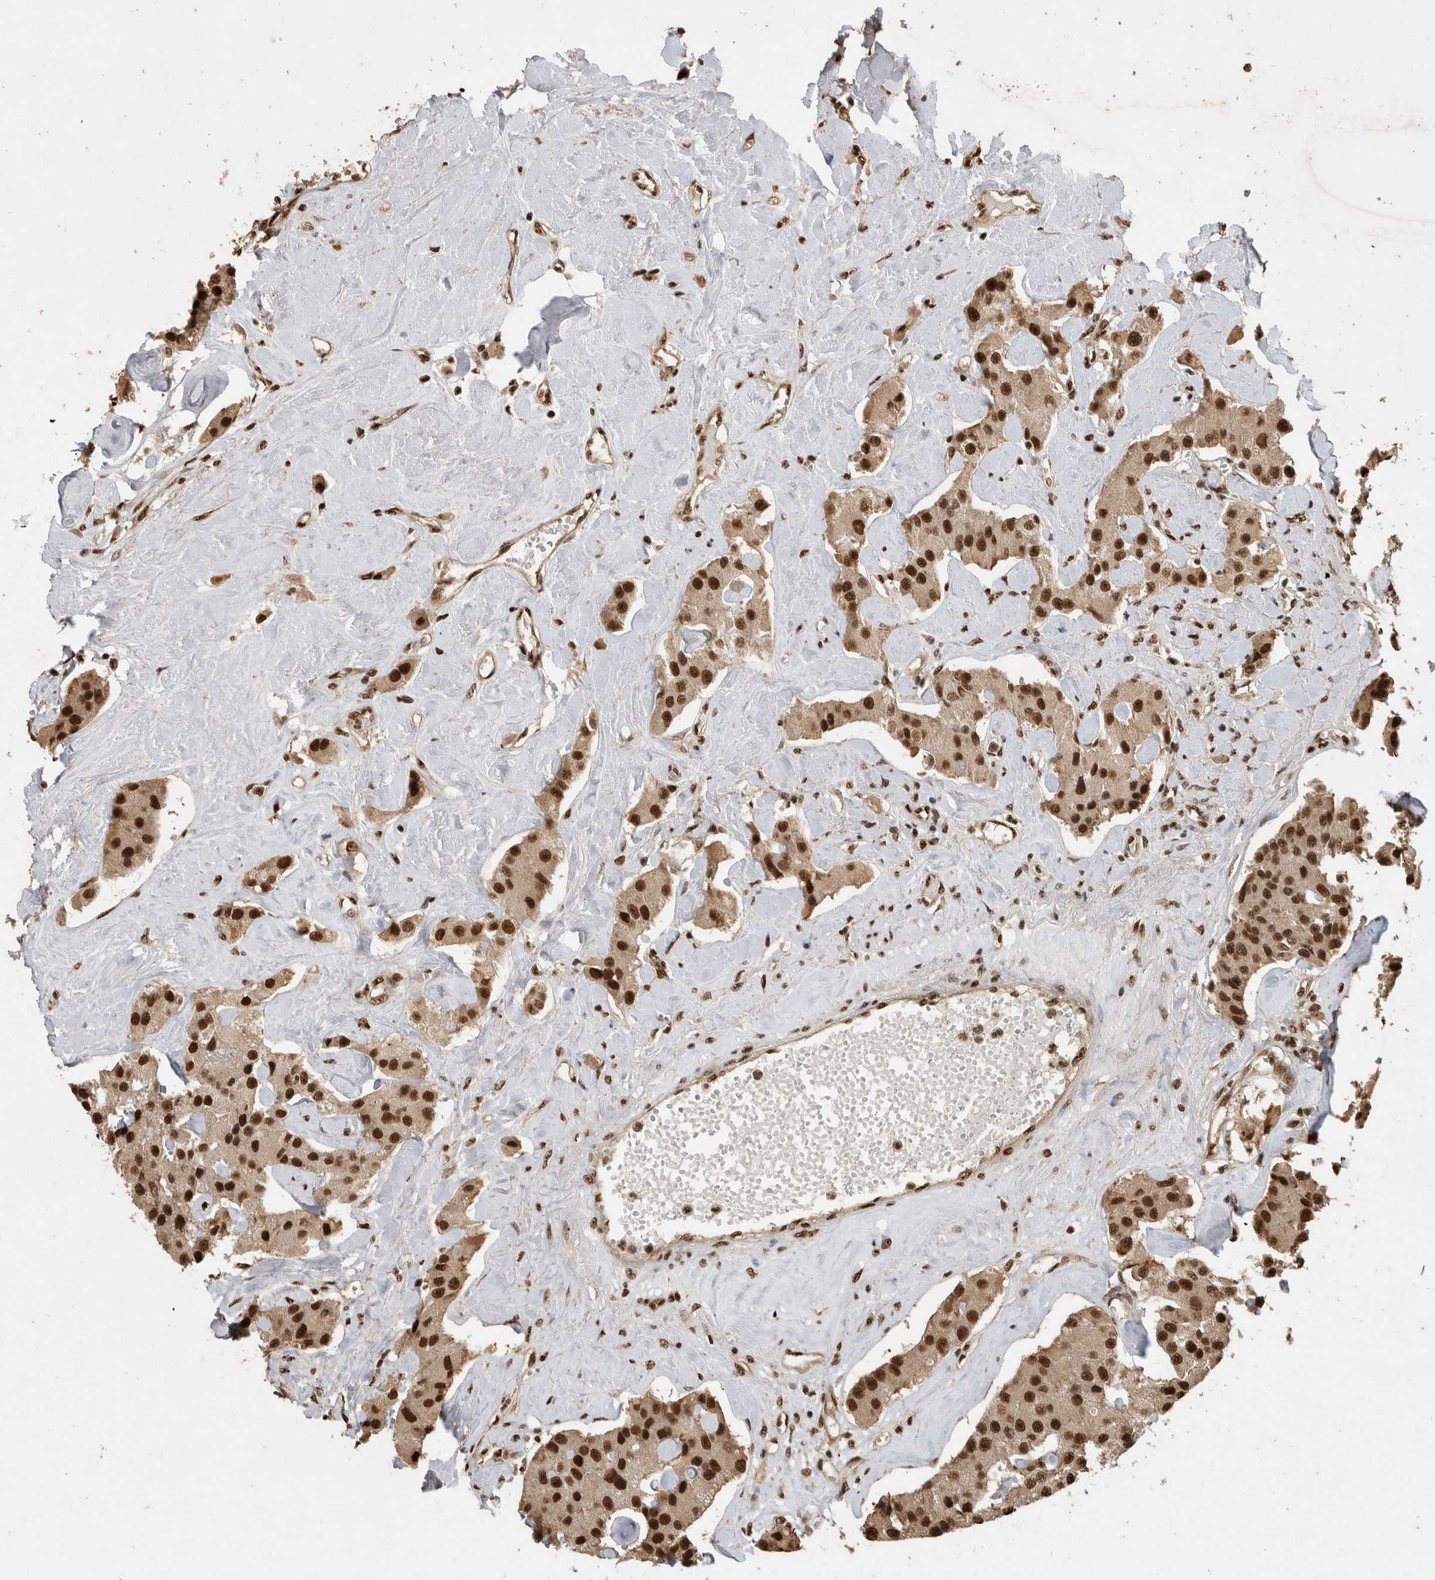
{"staining": {"intensity": "strong", "quantity": ">75%", "location": "nuclear"}, "tissue": "carcinoid", "cell_type": "Tumor cells", "image_type": "cancer", "snomed": [{"axis": "morphology", "description": "Carcinoid, malignant, NOS"}, {"axis": "topography", "description": "Pancreas"}], "caption": "Malignant carcinoid stained with DAB (3,3'-diaminobenzidine) immunohistochemistry (IHC) demonstrates high levels of strong nuclear positivity in approximately >75% of tumor cells. (DAB IHC with brightfield microscopy, high magnification).", "gene": "RAD50", "patient": {"sex": "male", "age": 41}}